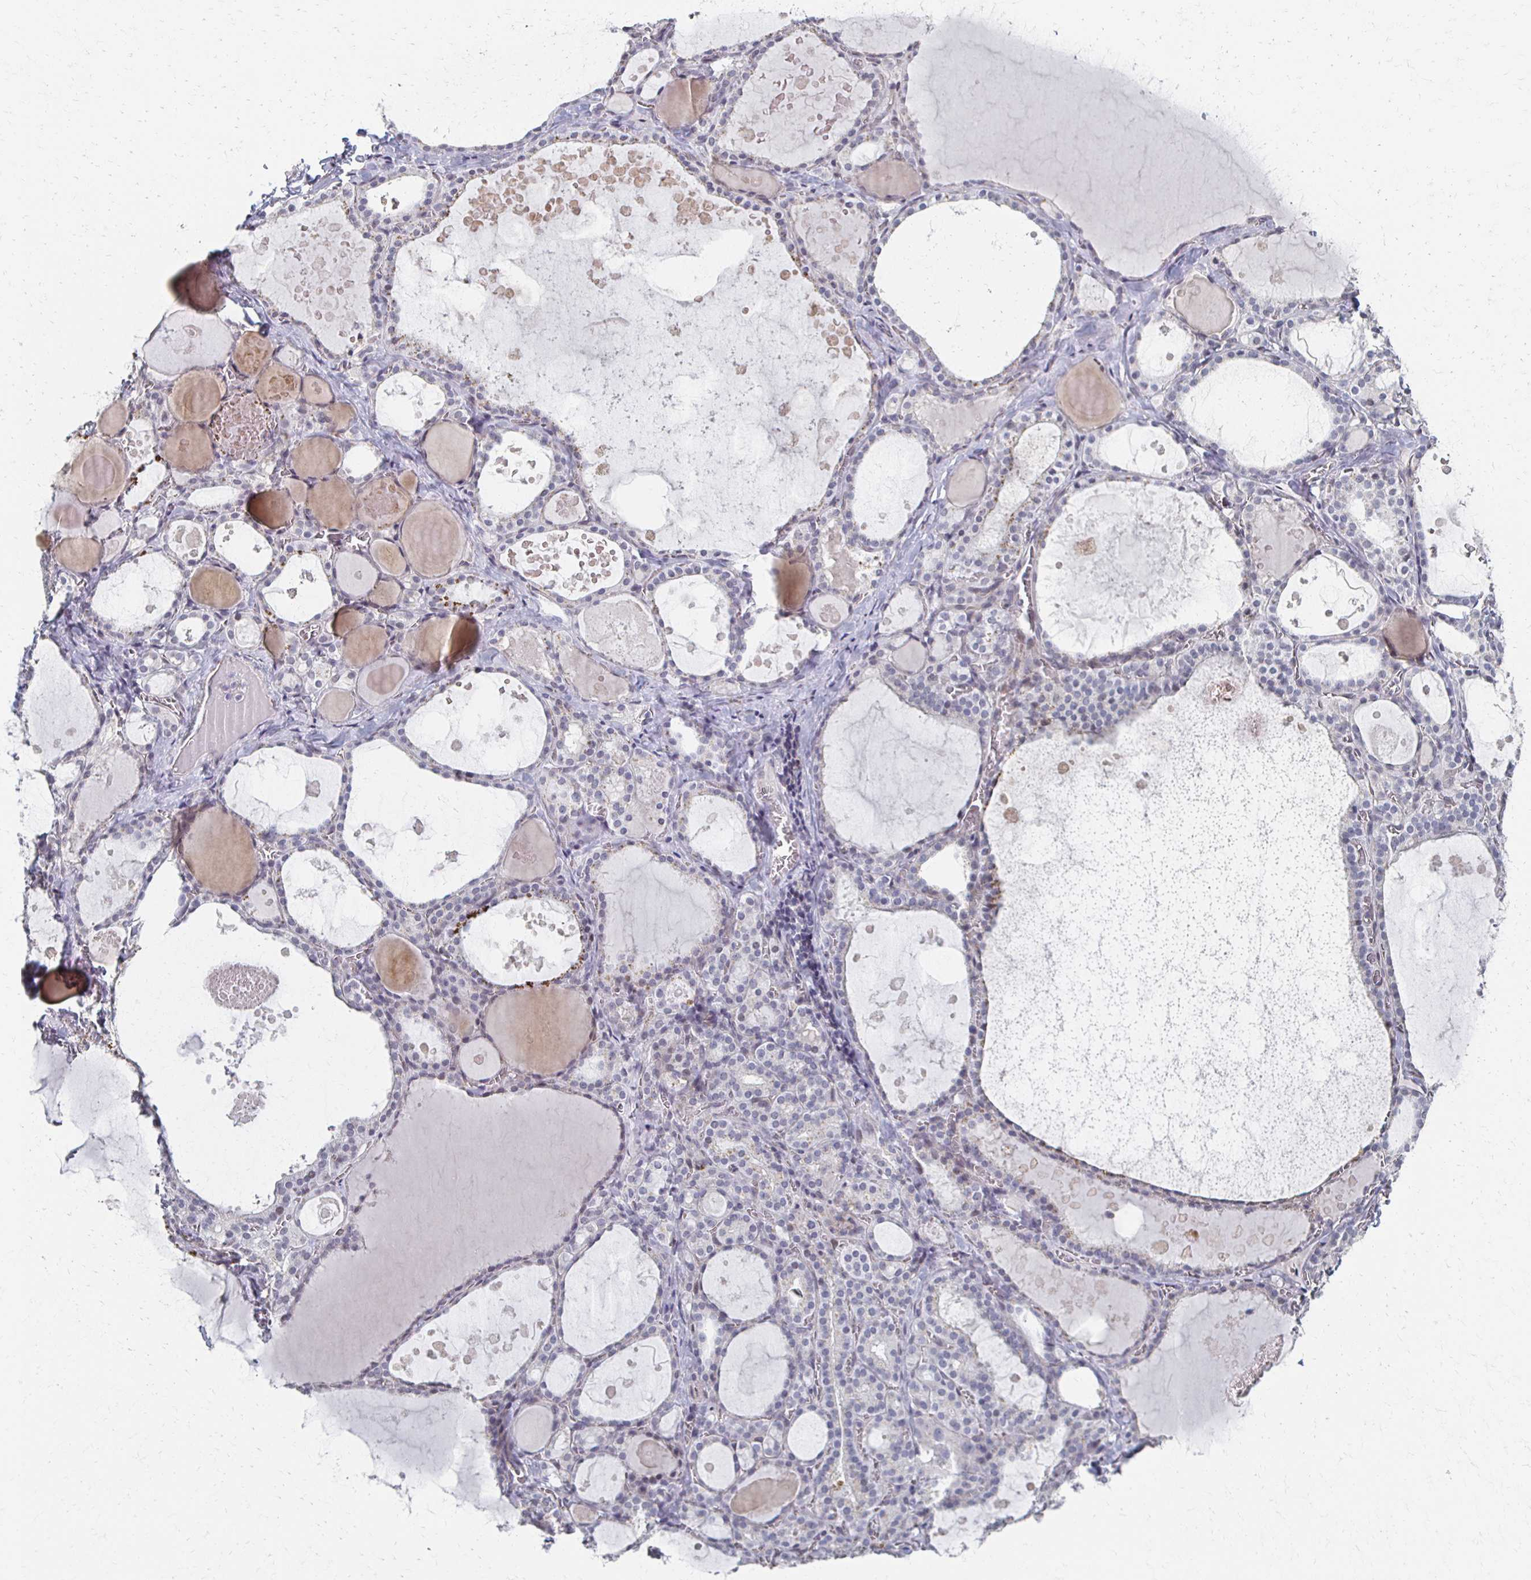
{"staining": {"intensity": "negative", "quantity": "none", "location": "none"}, "tissue": "thyroid gland", "cell_type": "Glandular cells", "image_type": "normal", "snomed": [{"axis": "morphology", "description": "Normal tissue, NOS"}, {"axis": "topography", "description": "Thyroid gland"}], "caption": "Immunohistochemistry image of unremarkable human thyroid gland stained for a protein (brown), which displays no expression in glandular cells.", "gene": "DAB1", "patient": {"sex": "male", "age": 56}}